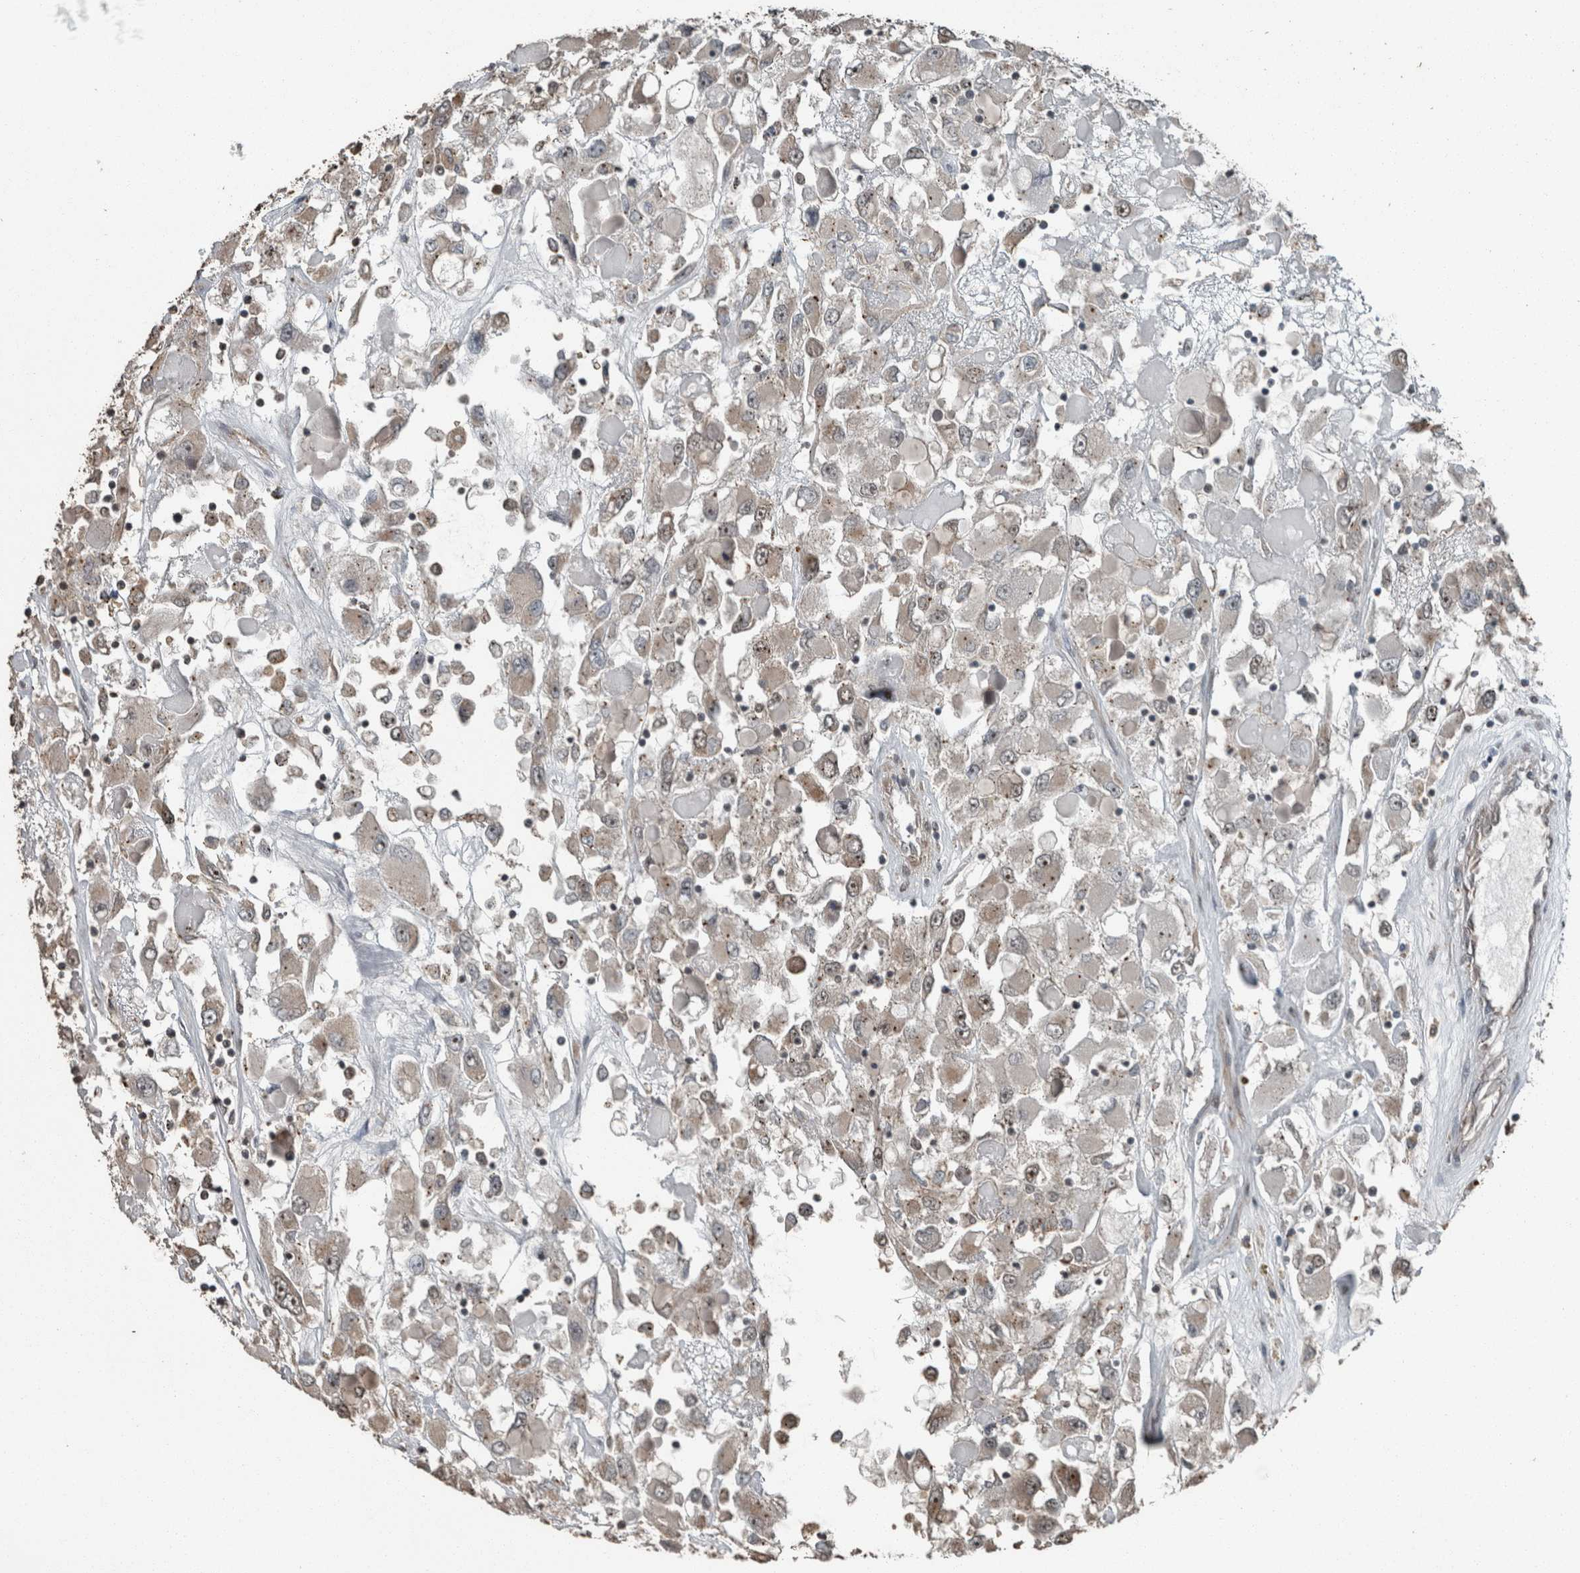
{"staining": {"intensity": "weak", "quantity": "<25%", "location": "cytoplasmic/membranous,nuclear"}, "tissue": "renal cancer", "cell_type": "Tumor cells", "image_type": "cancer", "snomed": [{"axis": "morphology", "description": "Adenocarcinoma, NOS"}, {"axis": "topography", "description": "Kidney"}], "caption": "This is a photomicrograph of immunohistochemistry staining of renal cancer (adenocarcinoma), which shows no expression in tumor cells.", "gene": "MYO1E", "patient": {"sex": "female", "age": 52}}